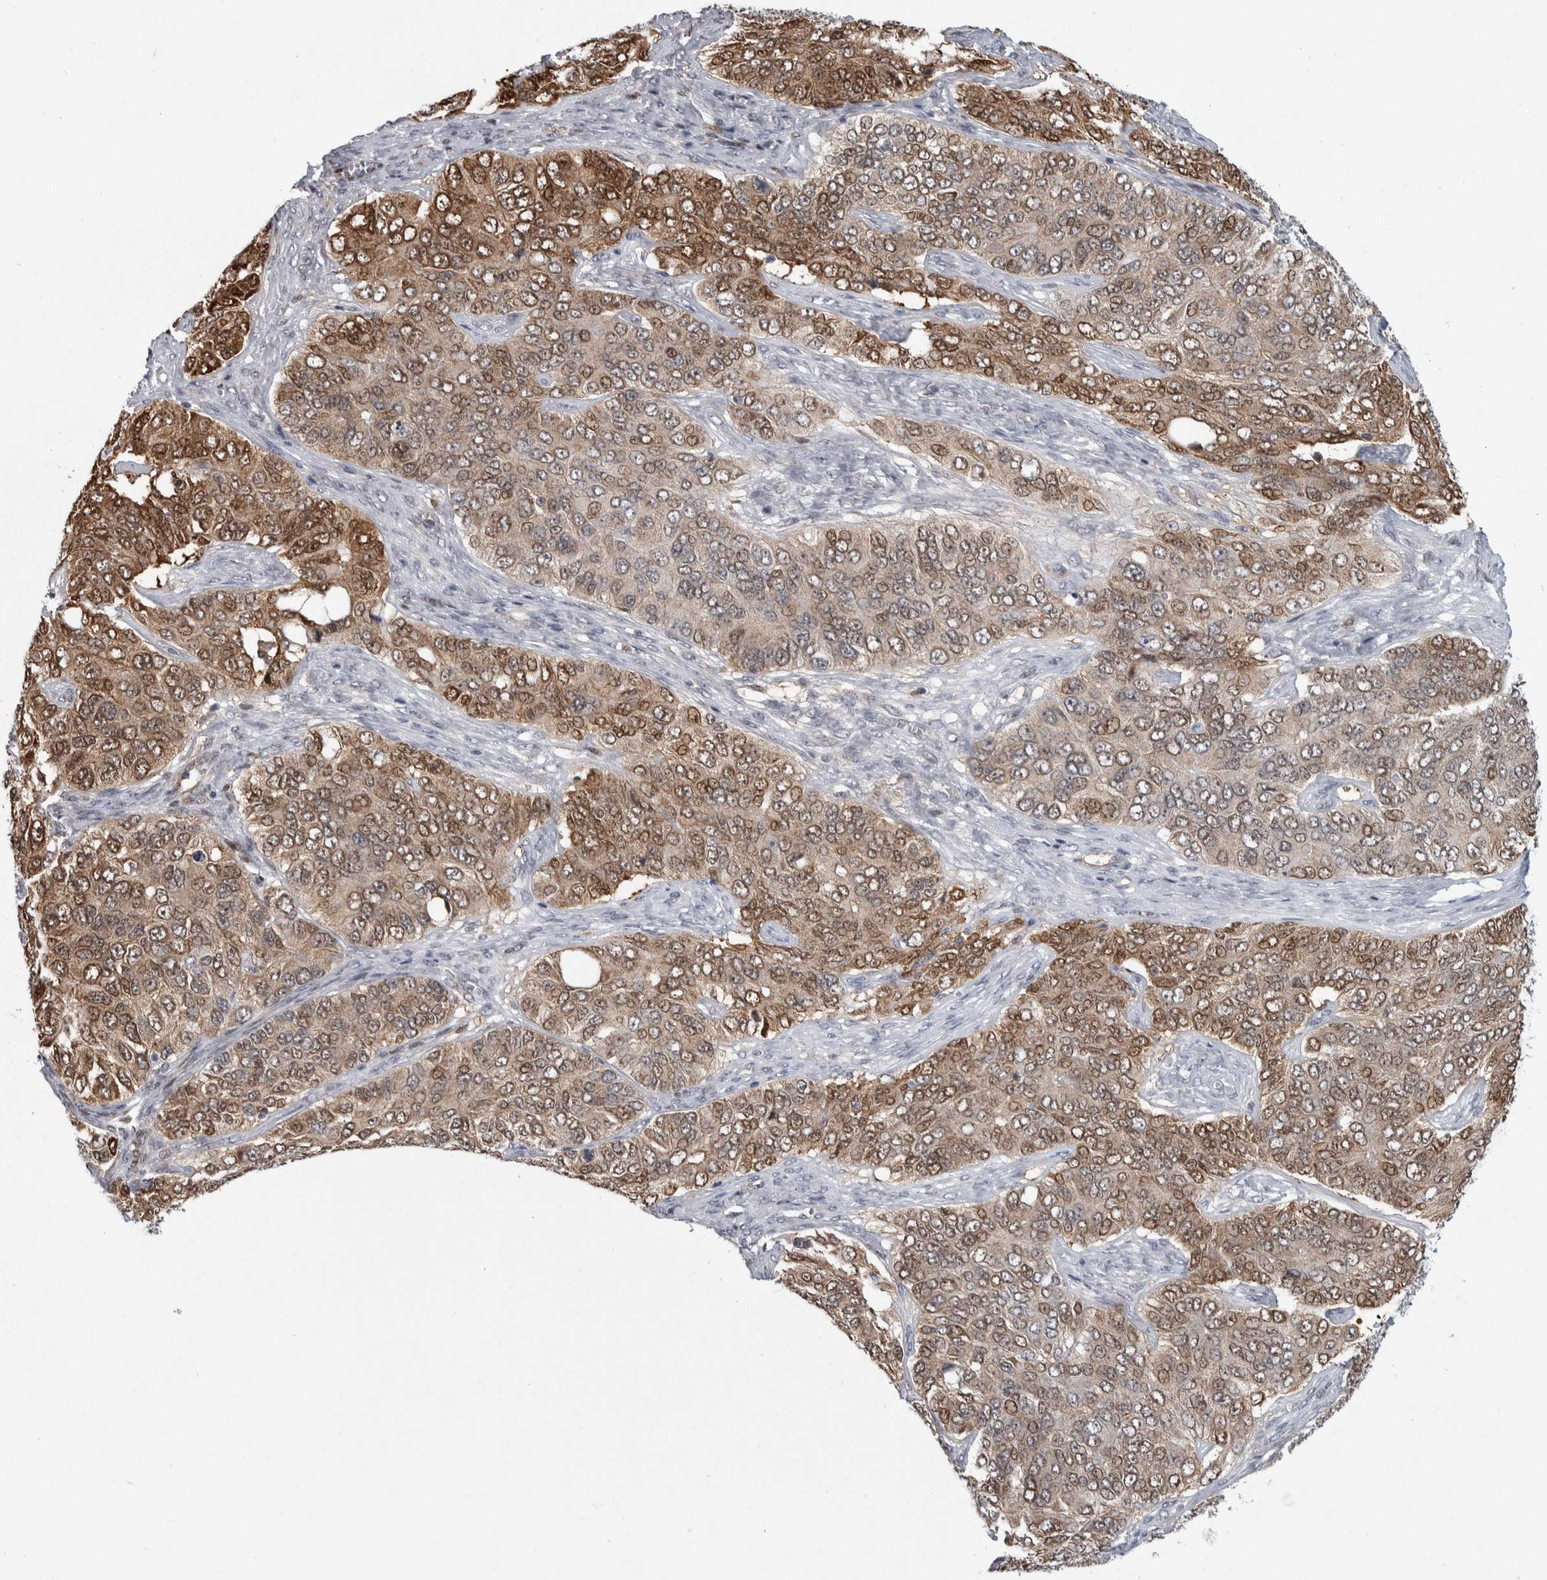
{"staining": {"intensity": "moderate", "quantity": ">75%", "location": "cytoplasmic/membranous,nuclear"}, "tissue": "ovarian cancer", "cell_type": "Tumor cells", "image_type": "cancer", "snomed": [{"axis": "morphology", "description": "Carcinoma, endometroid"}, {"axis": "topography", "description": "Ovary"}], "caption": "Approximately >75% of tumor cells in ovarian cancer show moderate cytoplasmic/membranous and nuclear protein expression as visualized by brown immunohistochemical staining.", "gene": "PTPA", "patient": {"sex": "female", "age": 51}}